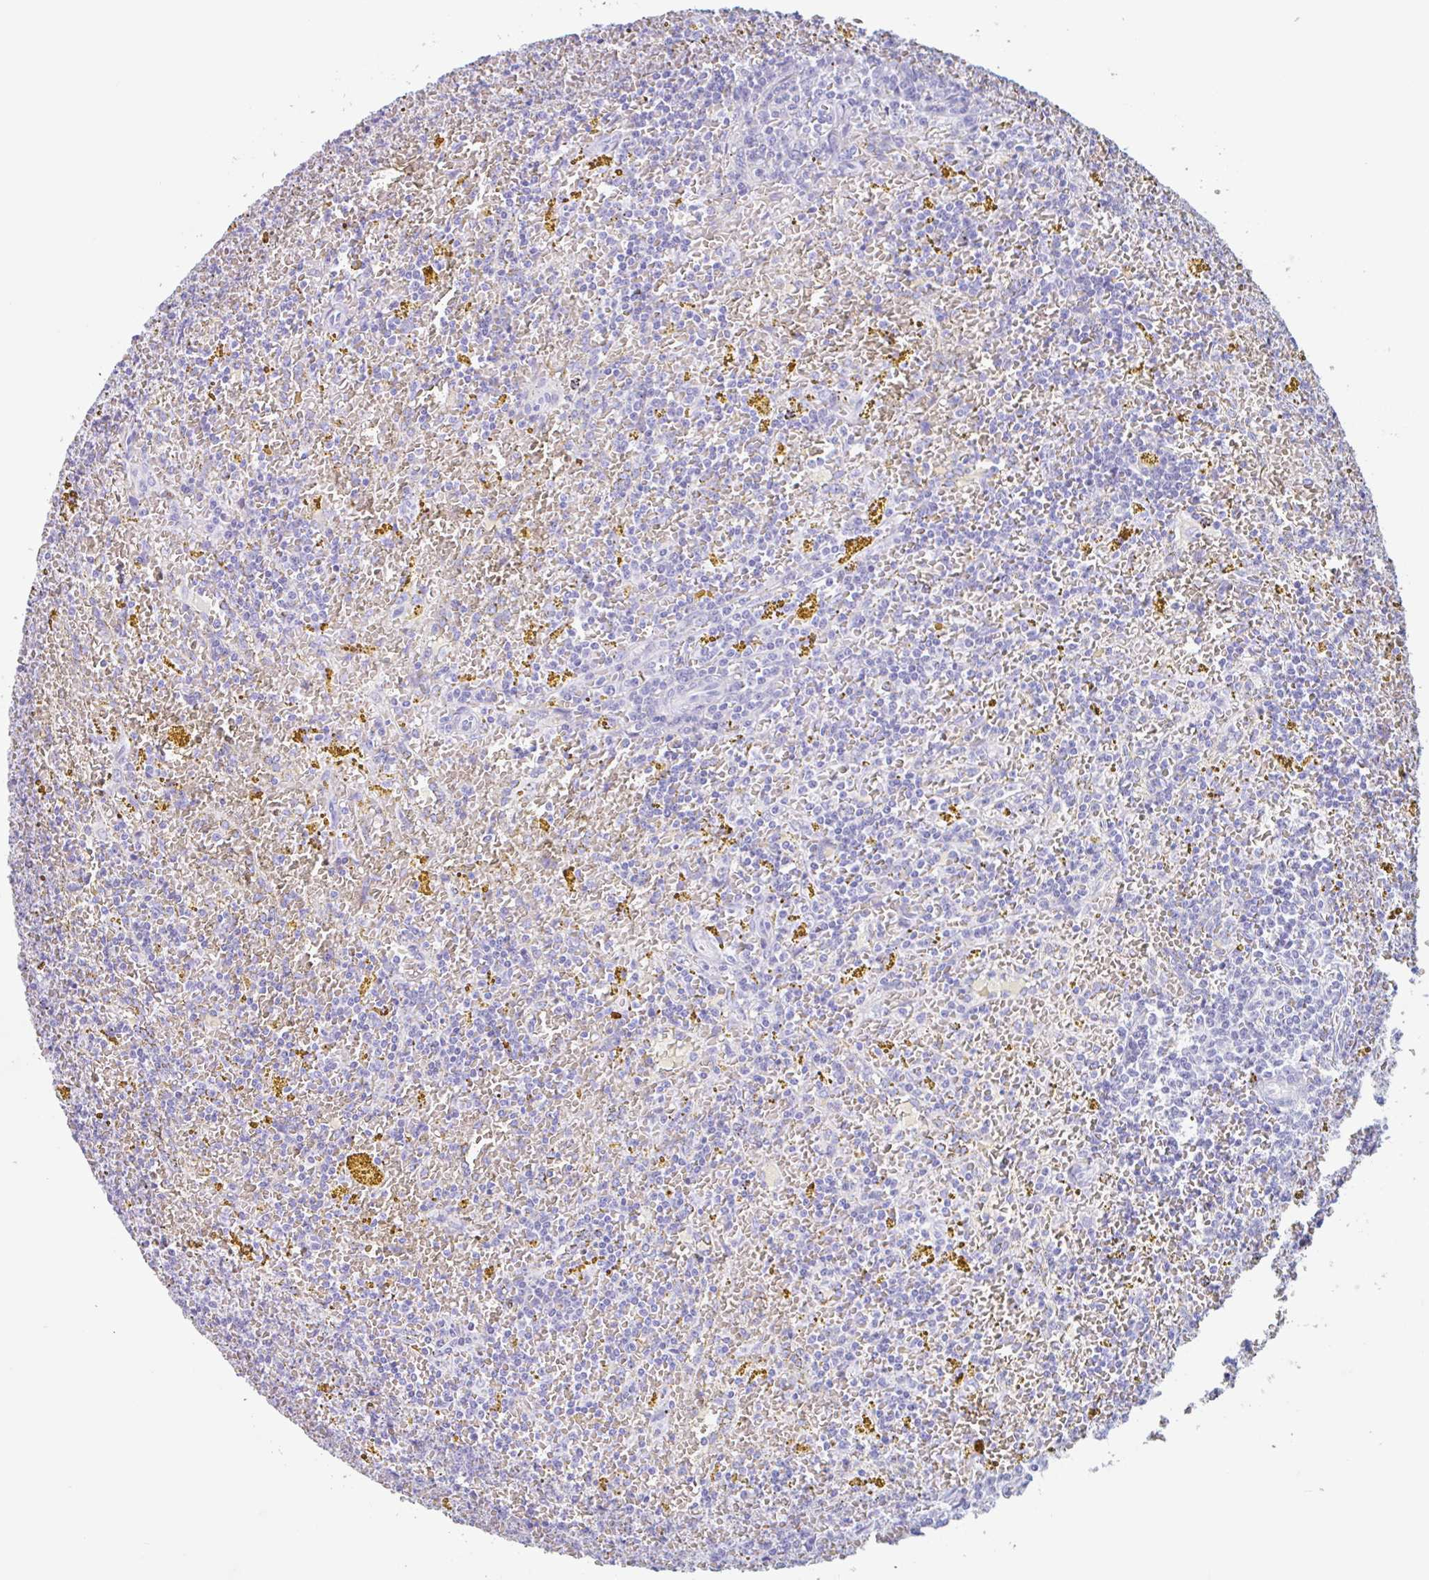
{"staining": {"intensity": "negative", "quantity": "none", "location": "none"}, "tissue": "lymphoma", "cell_type": "Tumor cells", "image_type": "cancer", "snomed": [{"axis": "morphology", "description": "Malignant lymphoma, non-Hodgkin's type, Low grade"}, {"axis": "topography", "description": "Spleen"}, {"axis": "topography", "description": "Lymph node"}], "caption": "This is an immunohistochemistry histopathology image of human malignant lymphoma, non-Hodgkin's type (low-grade). There is no staining in tumor cells.", "gene": "EMC4", "patient": {"sex": "female", "age": 66}}